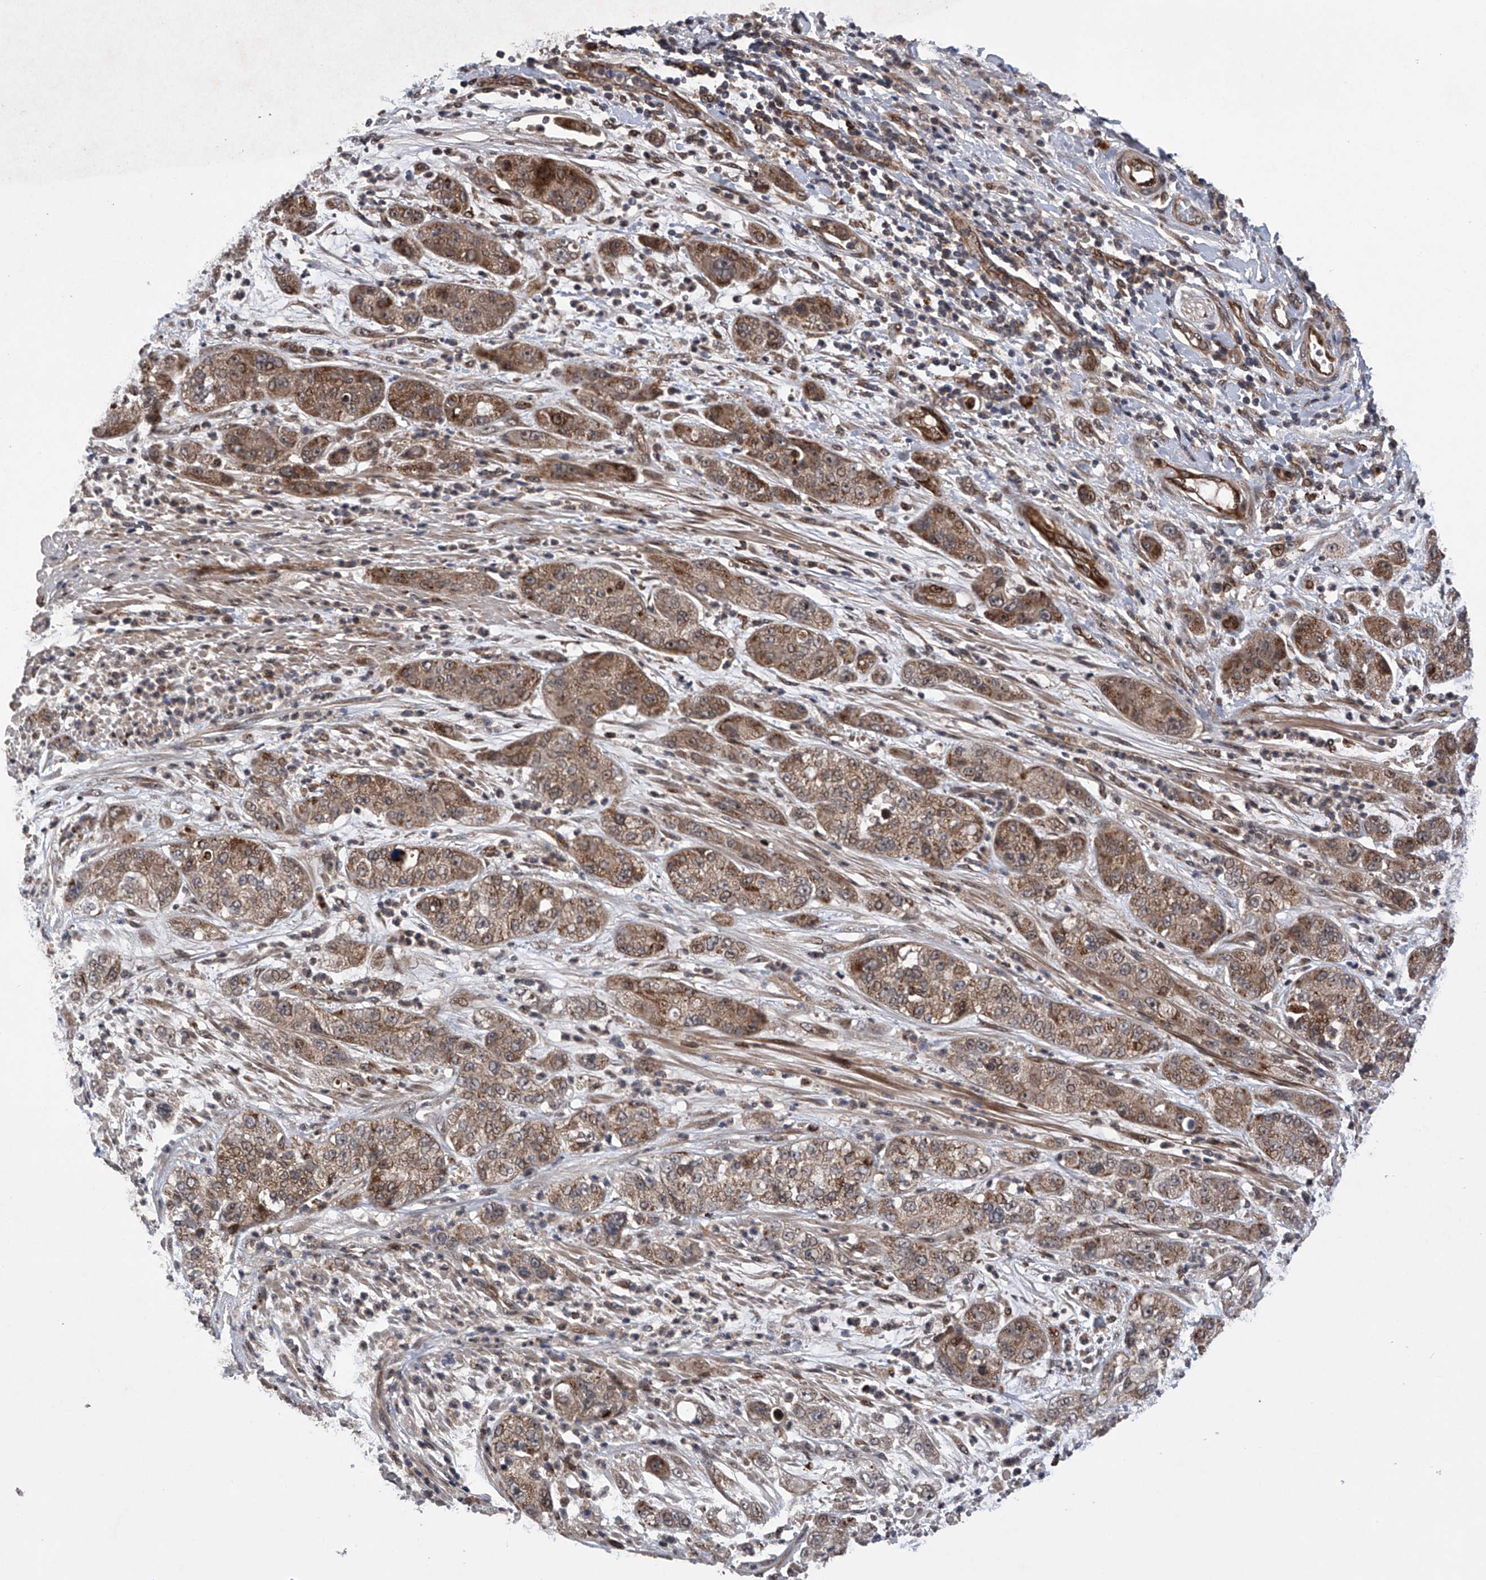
{"staining": {"intensity": "moderate", "quantity": ">75%", "location": "cytoplasmic/membranous,nuclear"}, "tissue": "pancreatic cancer", "cell_type": "Tumor cells", "image_type": "cancer", "snomed": [{"axis": "morphology", "description": "Adenocarcinoma, NOS"}, {"axis": "topography", "description": "Pancreas"}], "caption": "This image demonstrates immunohistochemistry staining of human pancreatic adenocarcinoma, with medium moderate cytoplasmic/membranous and nuclear expression in approximately >75% of tumor cells.", "gene": "MAP3K11", "patient": {"sex": "female", "age": 78}}